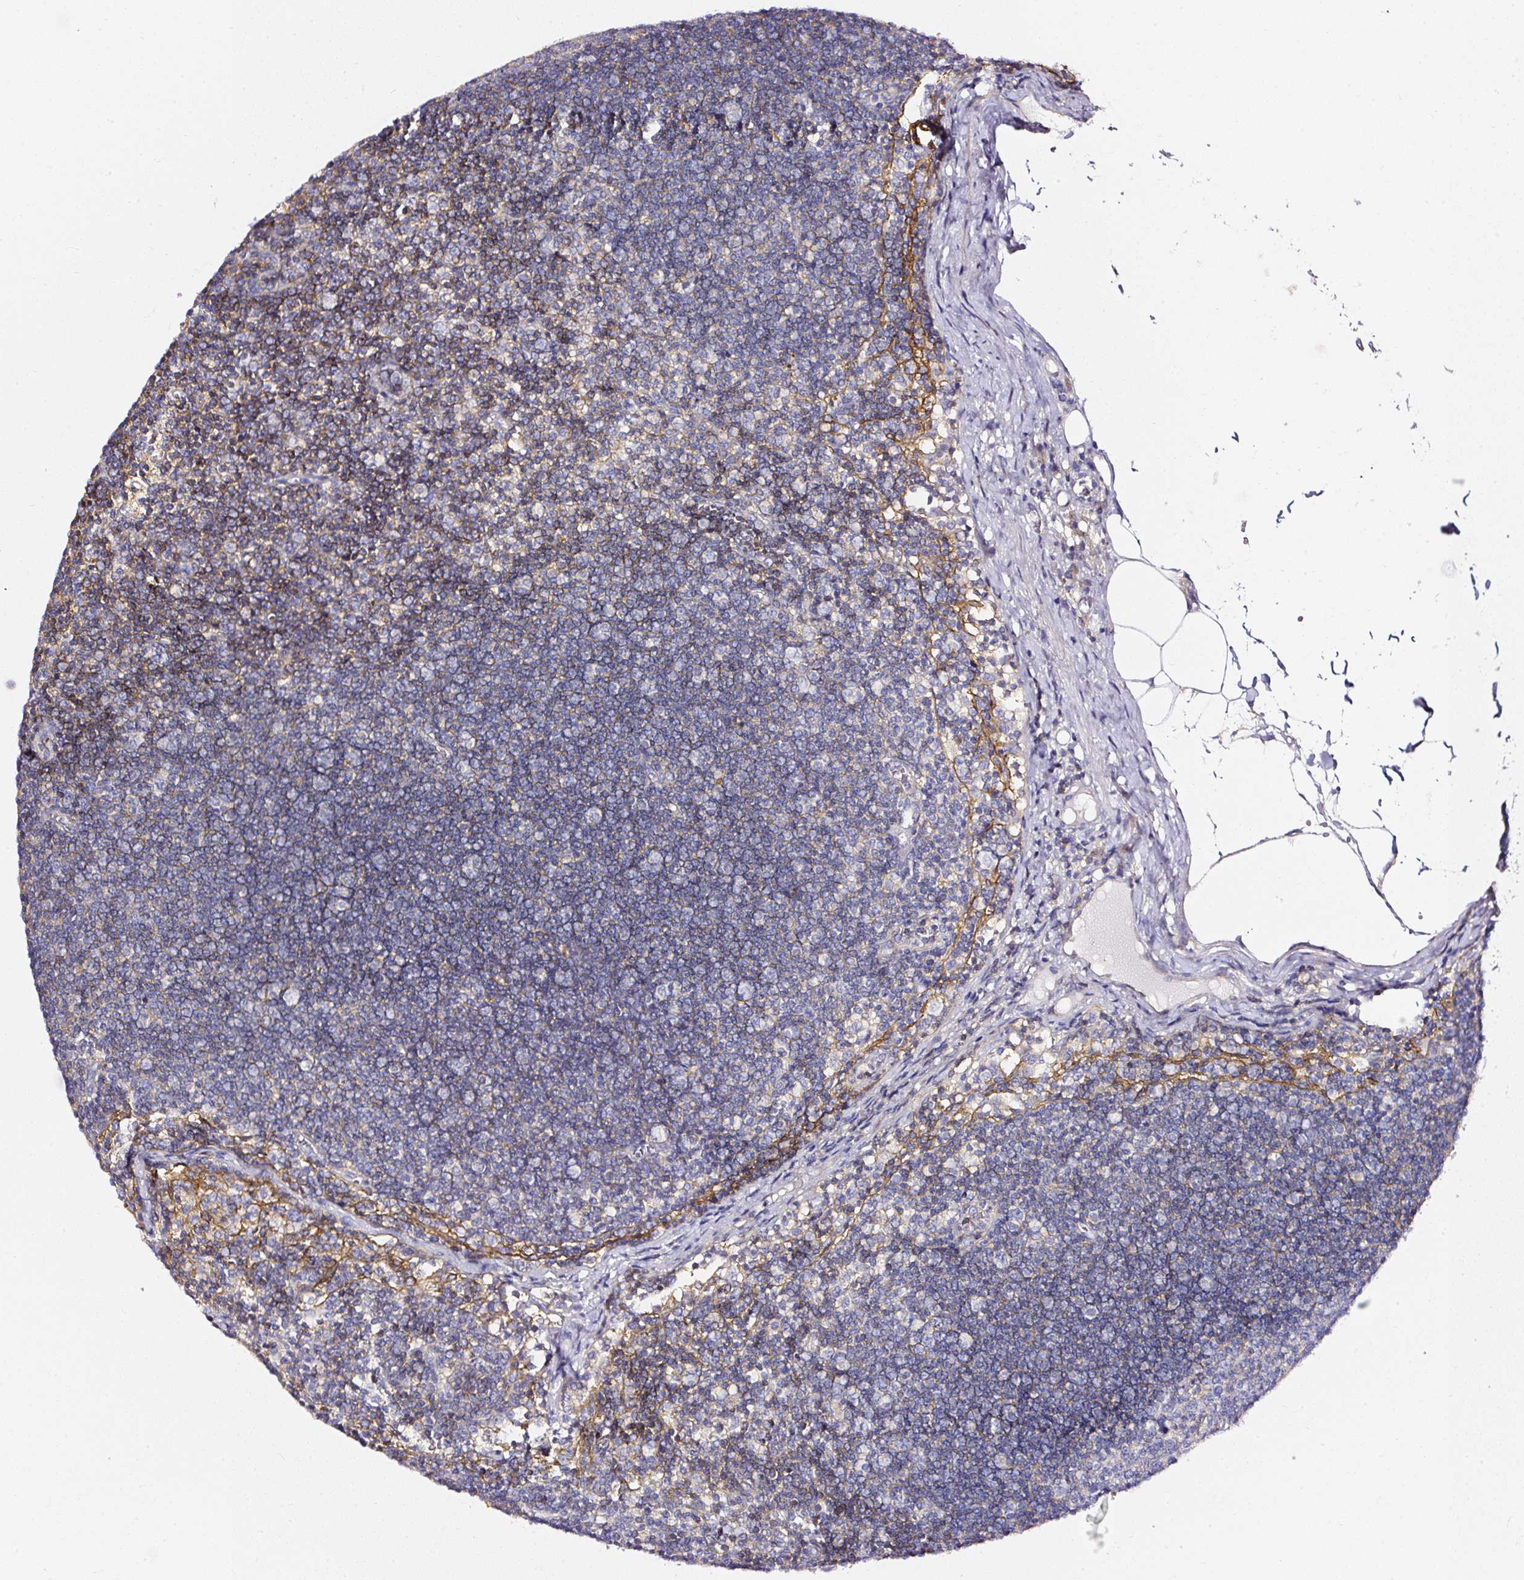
{"staining": {"intensity": "negative", "quantity": "none", "location": "none"}, "tissue": "lymph node", "cell_type": "Germinal center cells", "image_type": "normal", "snomed": [{"axis": "morphology", "description": "Normal tissue, NOS"}, {"axis": "topography", "description": "Lymph node"}], "caption": "IHC image of normal lymph node: lymph node stained with DAB (3,3'-diaminobenzidine) reveals no significant protein positivity in germinal center cells. (Brightfield microscopy of DAB immunohistochemistry at high magnification).", "gene": "CD47", "patient": {"sex": "female", "age": 29}}